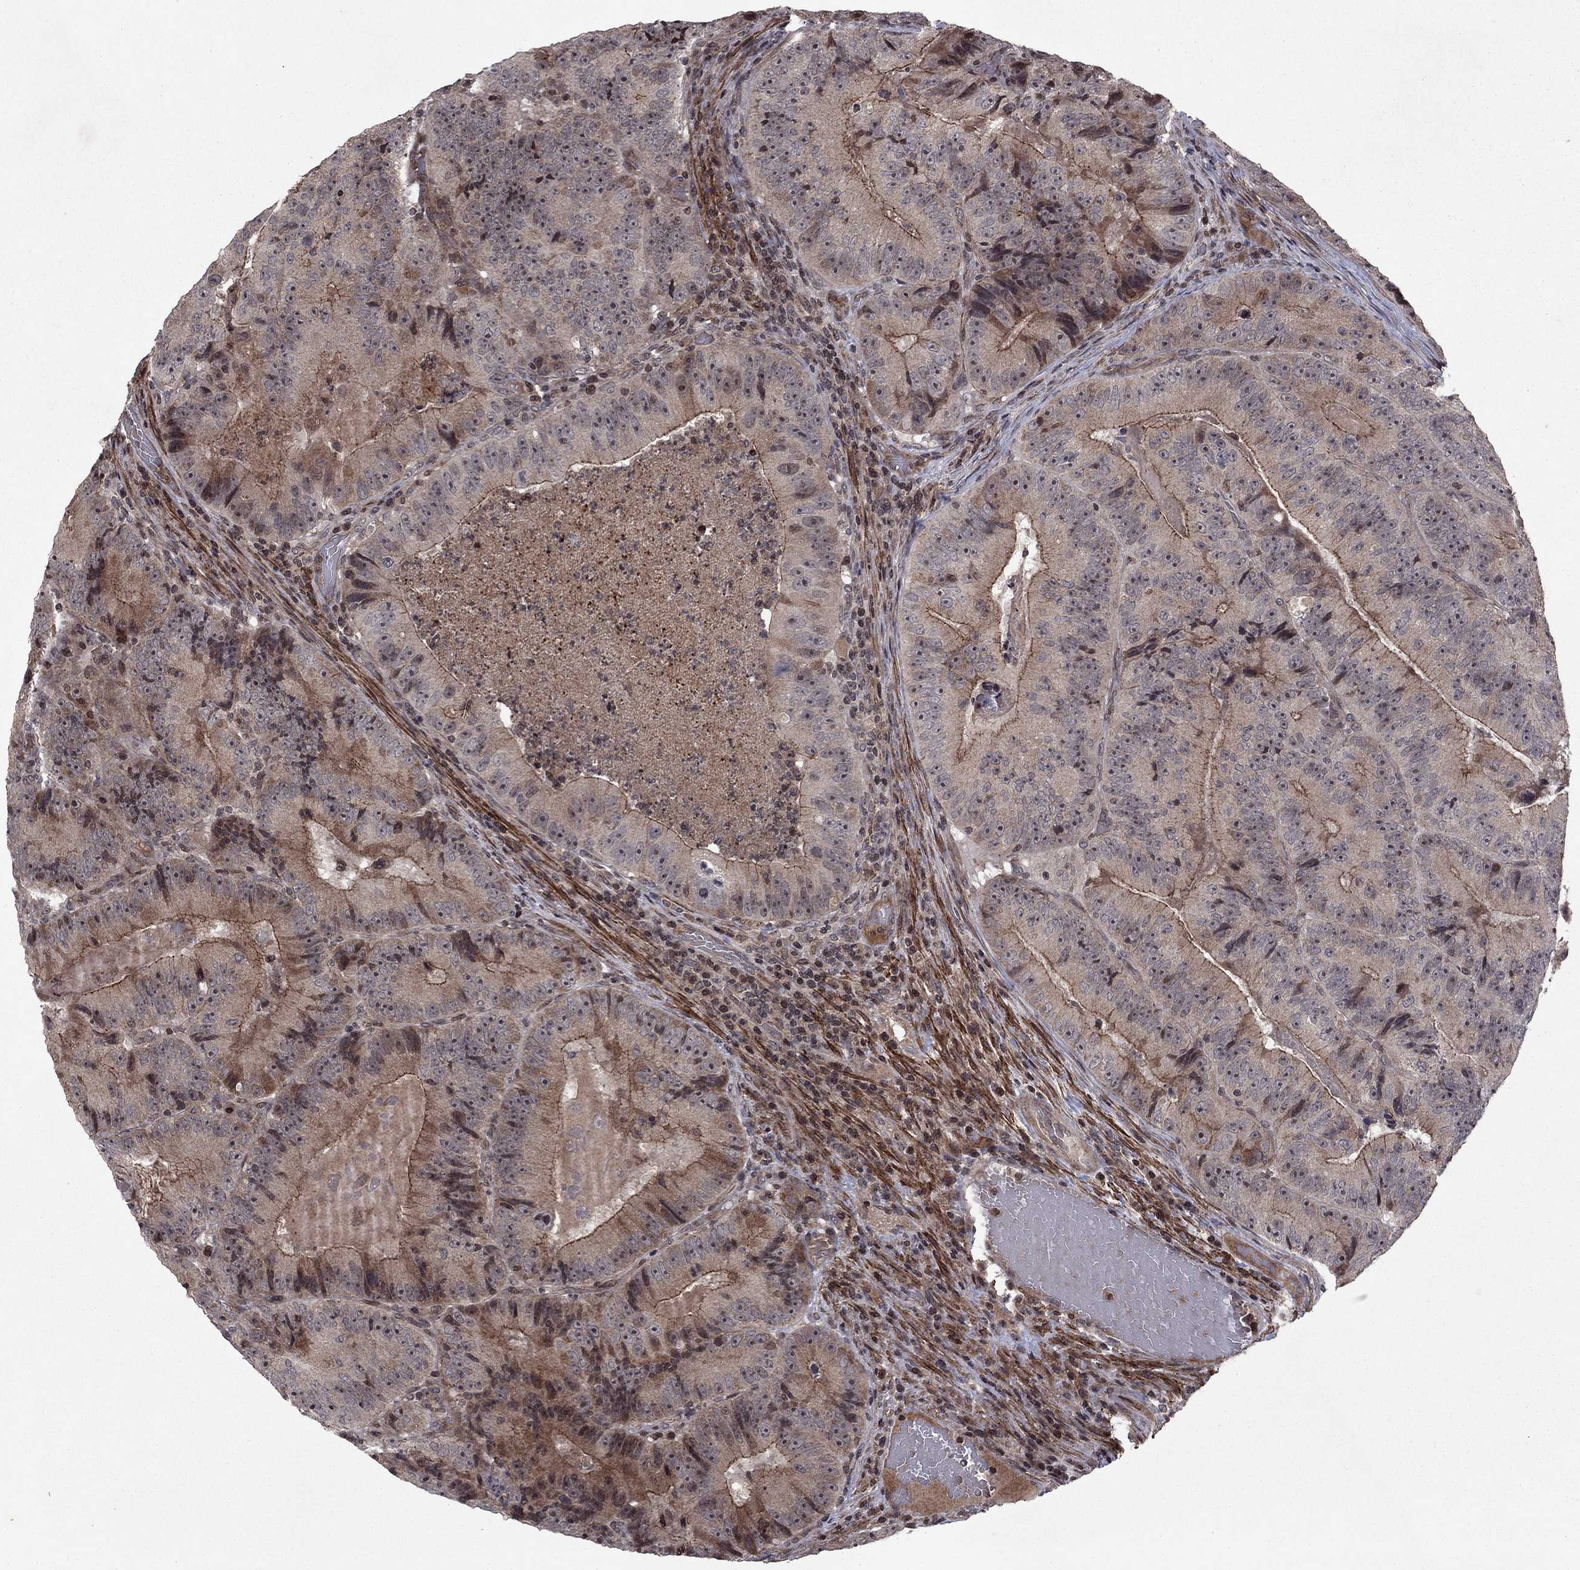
{"staining": {"intensity": "moderate", "quantity": "25%-75%", "location": "cytoplasmic/membranous"}, "tissue": "colorectal cancer", "cell_type": "Tumor cells", "image_type": "cancer", "snomed": [{"axis": "morphology", "description": "Adenocarcinoma, NOS"}, {"axis": "topography", "description": "Colon"}], "caption": "Tumor cells reveal moderate cytoplasmic/membranous positivity in about 25%-75% of cells in colorectal cancer (adenocarcinoma). Using DAB (brown) and hematoxylin (blue) stains, captured at high magnification using brightfield microscopy.", "gene": "SORBS1", "patient": {"sex": "female", "age": 86}}